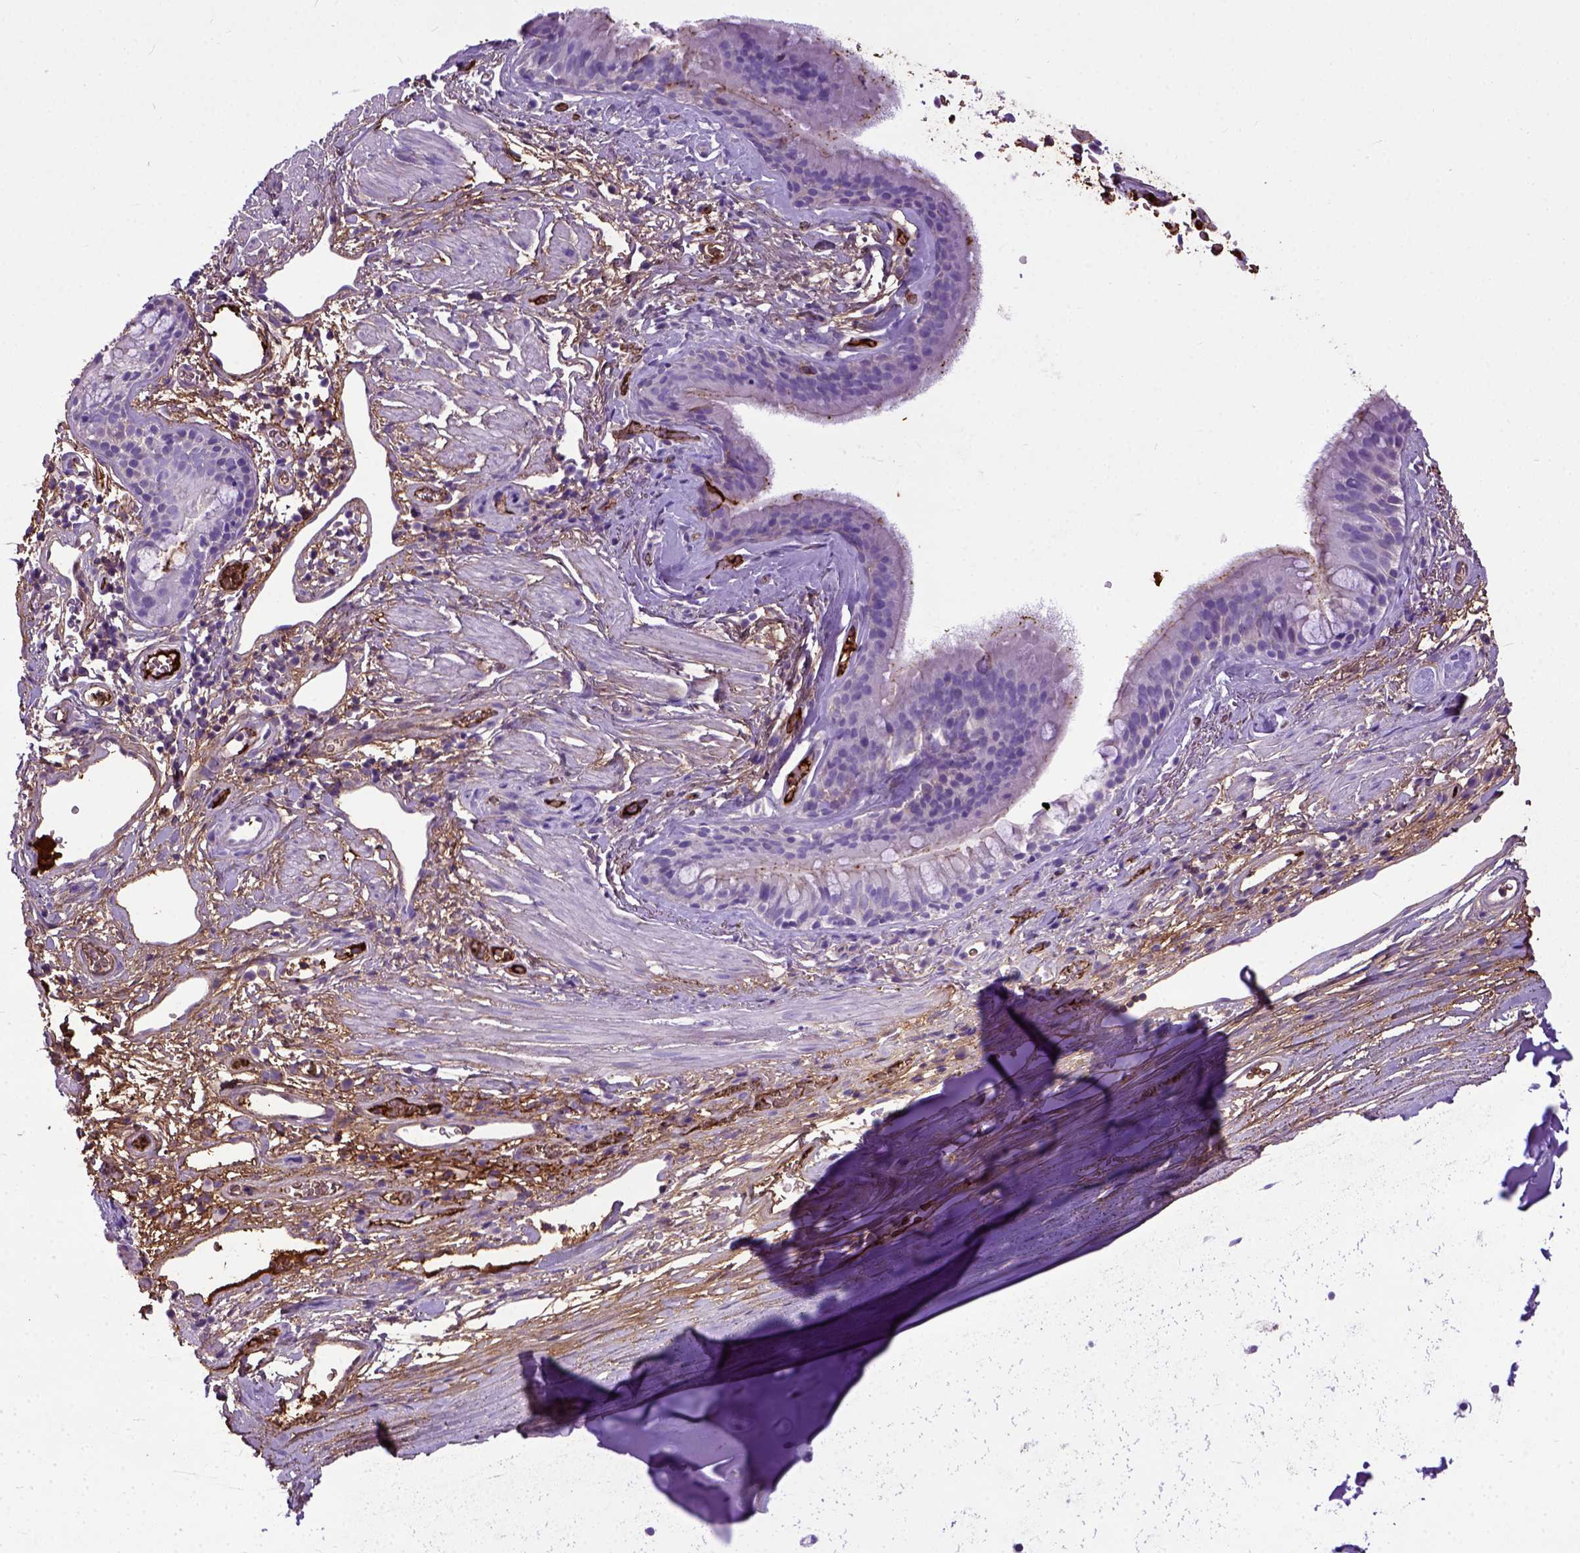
{"staining": {"intensity": "negative", "quantity": "none", "location": "none"}, "tissue": "bronchus", "cell_type": "Respiratory epithelial cells", "image_type": "normal", "snomed": [{"axis": "morphology", "description": "Normal tissue, NOS"}, {"axis": "topography", "description": "Cartilage tissue"}, {"axis": "topography", "description": "Bronchus"}], "caption": "This is a image of immunohistochemistry (IHC) staining of benign bronchus, which shows no expression in respiratory epithelial cells.", "gene": "ADAMTS8", "patient": {"sex": "male", "age": 58}}